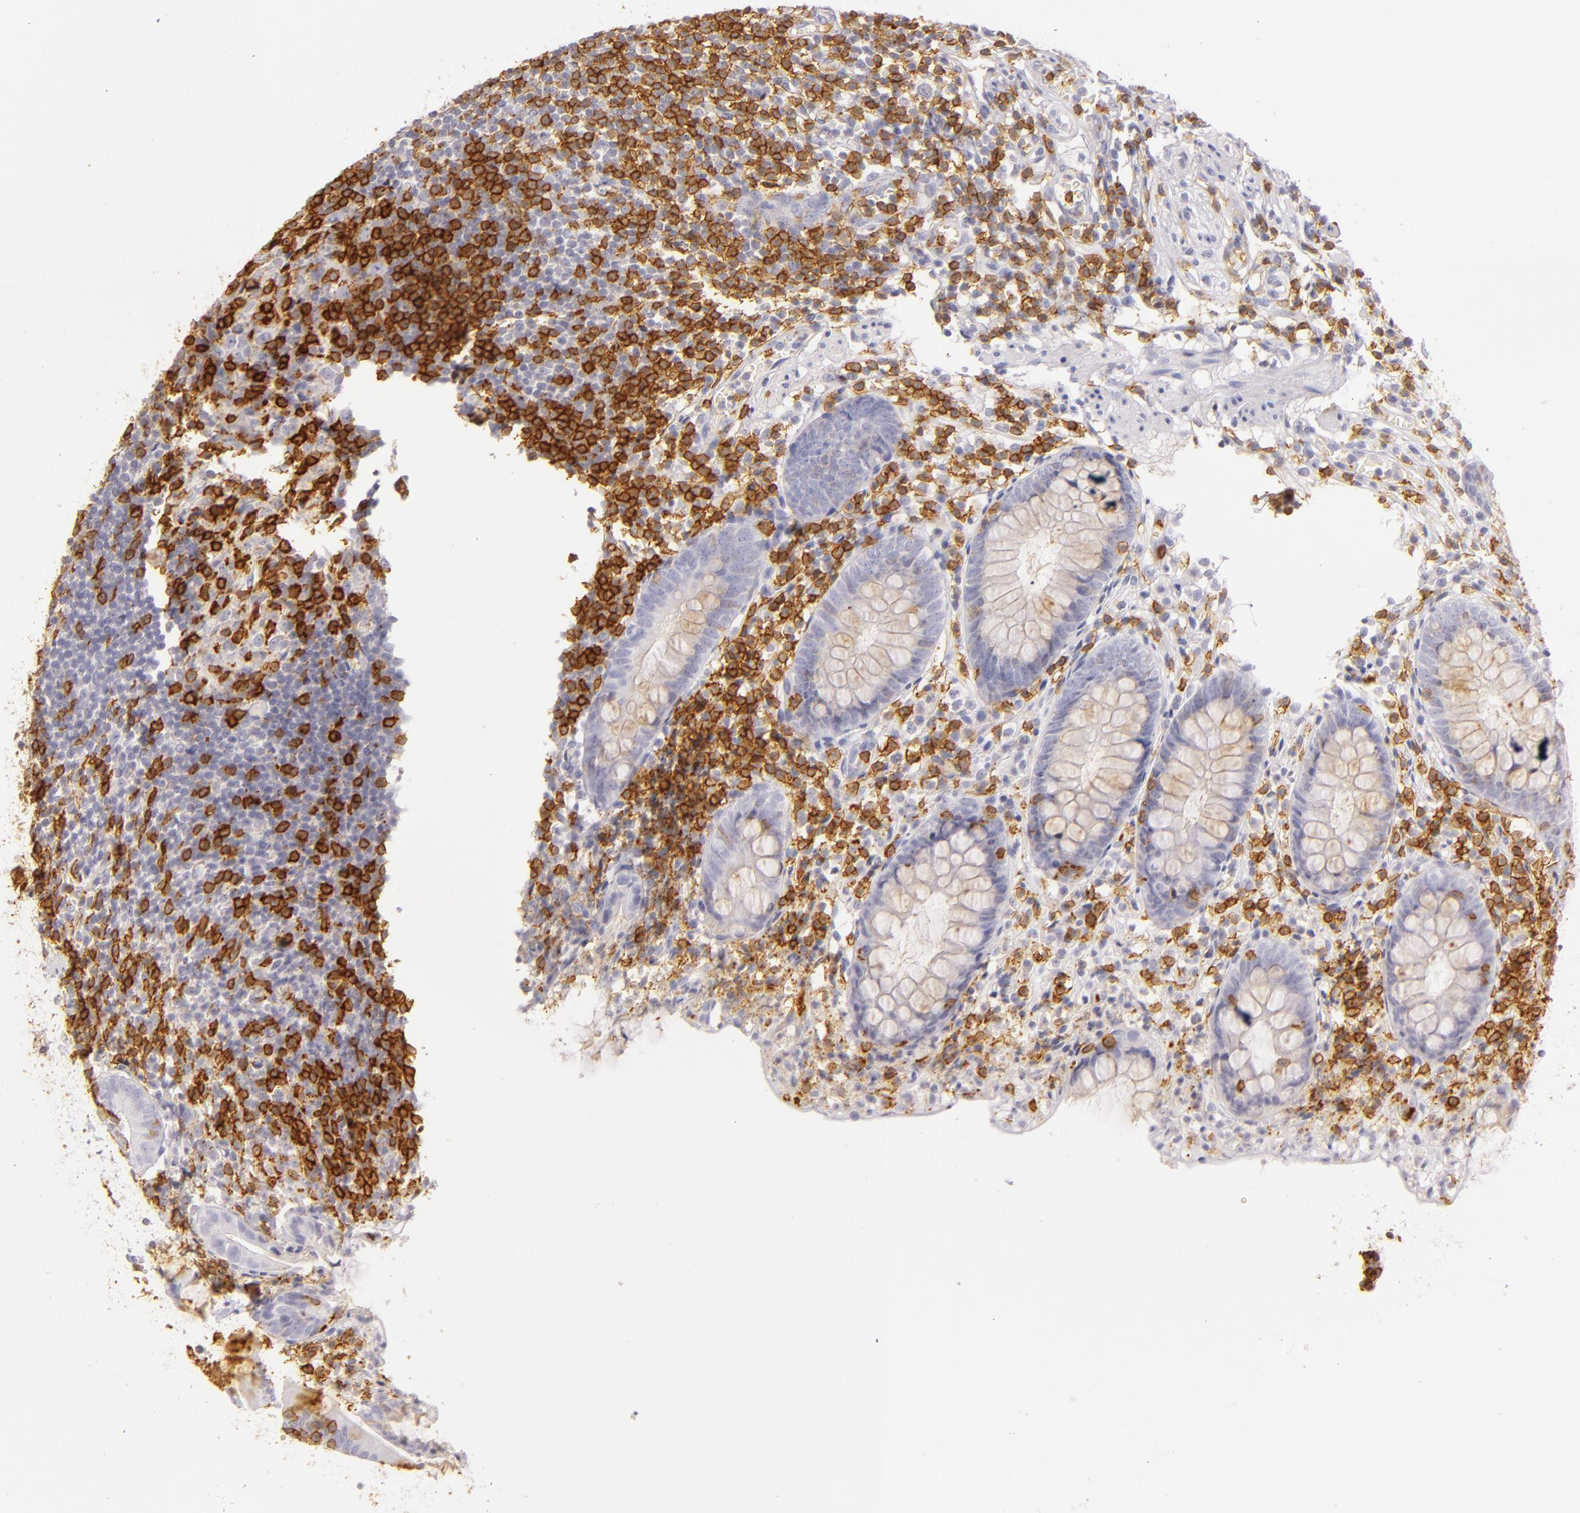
{"staining": {"intensity": "moderate", "quantity": "25%-75%", "location": "cytoplasmic/membranous"}, "tissue": "appendix", "cell_type": "Glandular cells", "image_type": "normal", "snomed": [{"axis": "morphology", "description": "Normal tissue, NOS"}, {"axis": "topography", "description": "Appendix"}], "caption": "The micrograph shows immunohistochemical staining of normal appendix. There is moderate cytoplasmic/membranous positivity is appreciated in about 25%-75% of glandular cells. (IHC, brightfield microscopy, high magnification).", "gene": "LAT", "patient": {"sex": "male", "age": 38}}